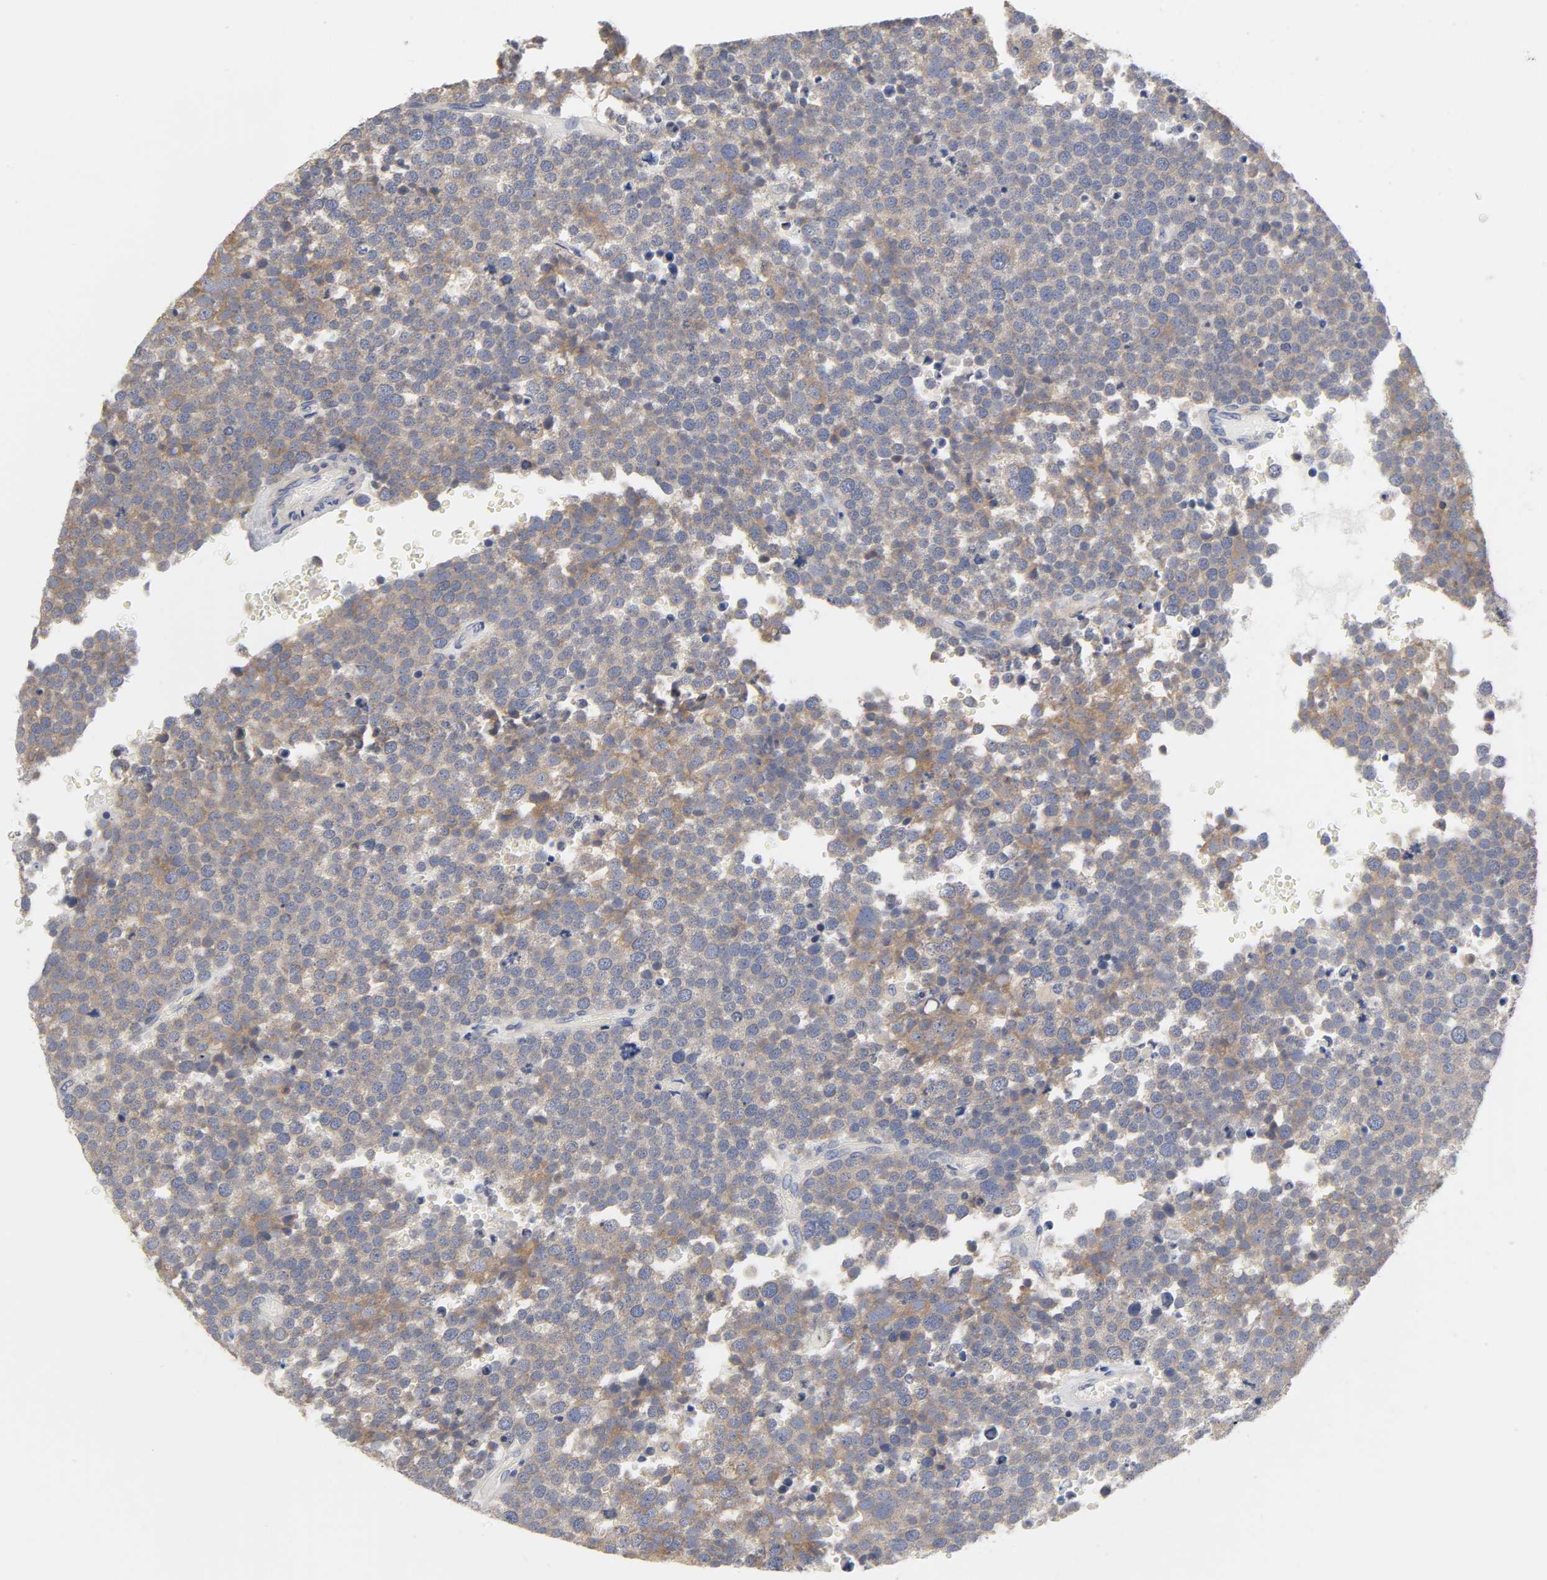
{"staining": {"intensity": "weak", "quantity": ">75%", "location": "cytoplasmic/membranous"}, "tissue": "testis cancer", "cell_type": "Tumor cells", "image_type": "cancer", "snomed": [{"axis": "morphology", "description": "Seminoma, NOS"}, {"axis": "topography", "description": "Testis"}], "caption": "A micrograph of human testis cancer (seminoma) stained for a protein exhibits weak cytoplasmic/membranous brown staining in tumor cells. Ihc stains the protein of interest in brown and the nuclei are stained blue.", "gene": "C17orf75", "patient": {"sex": "male", "age": 71}}